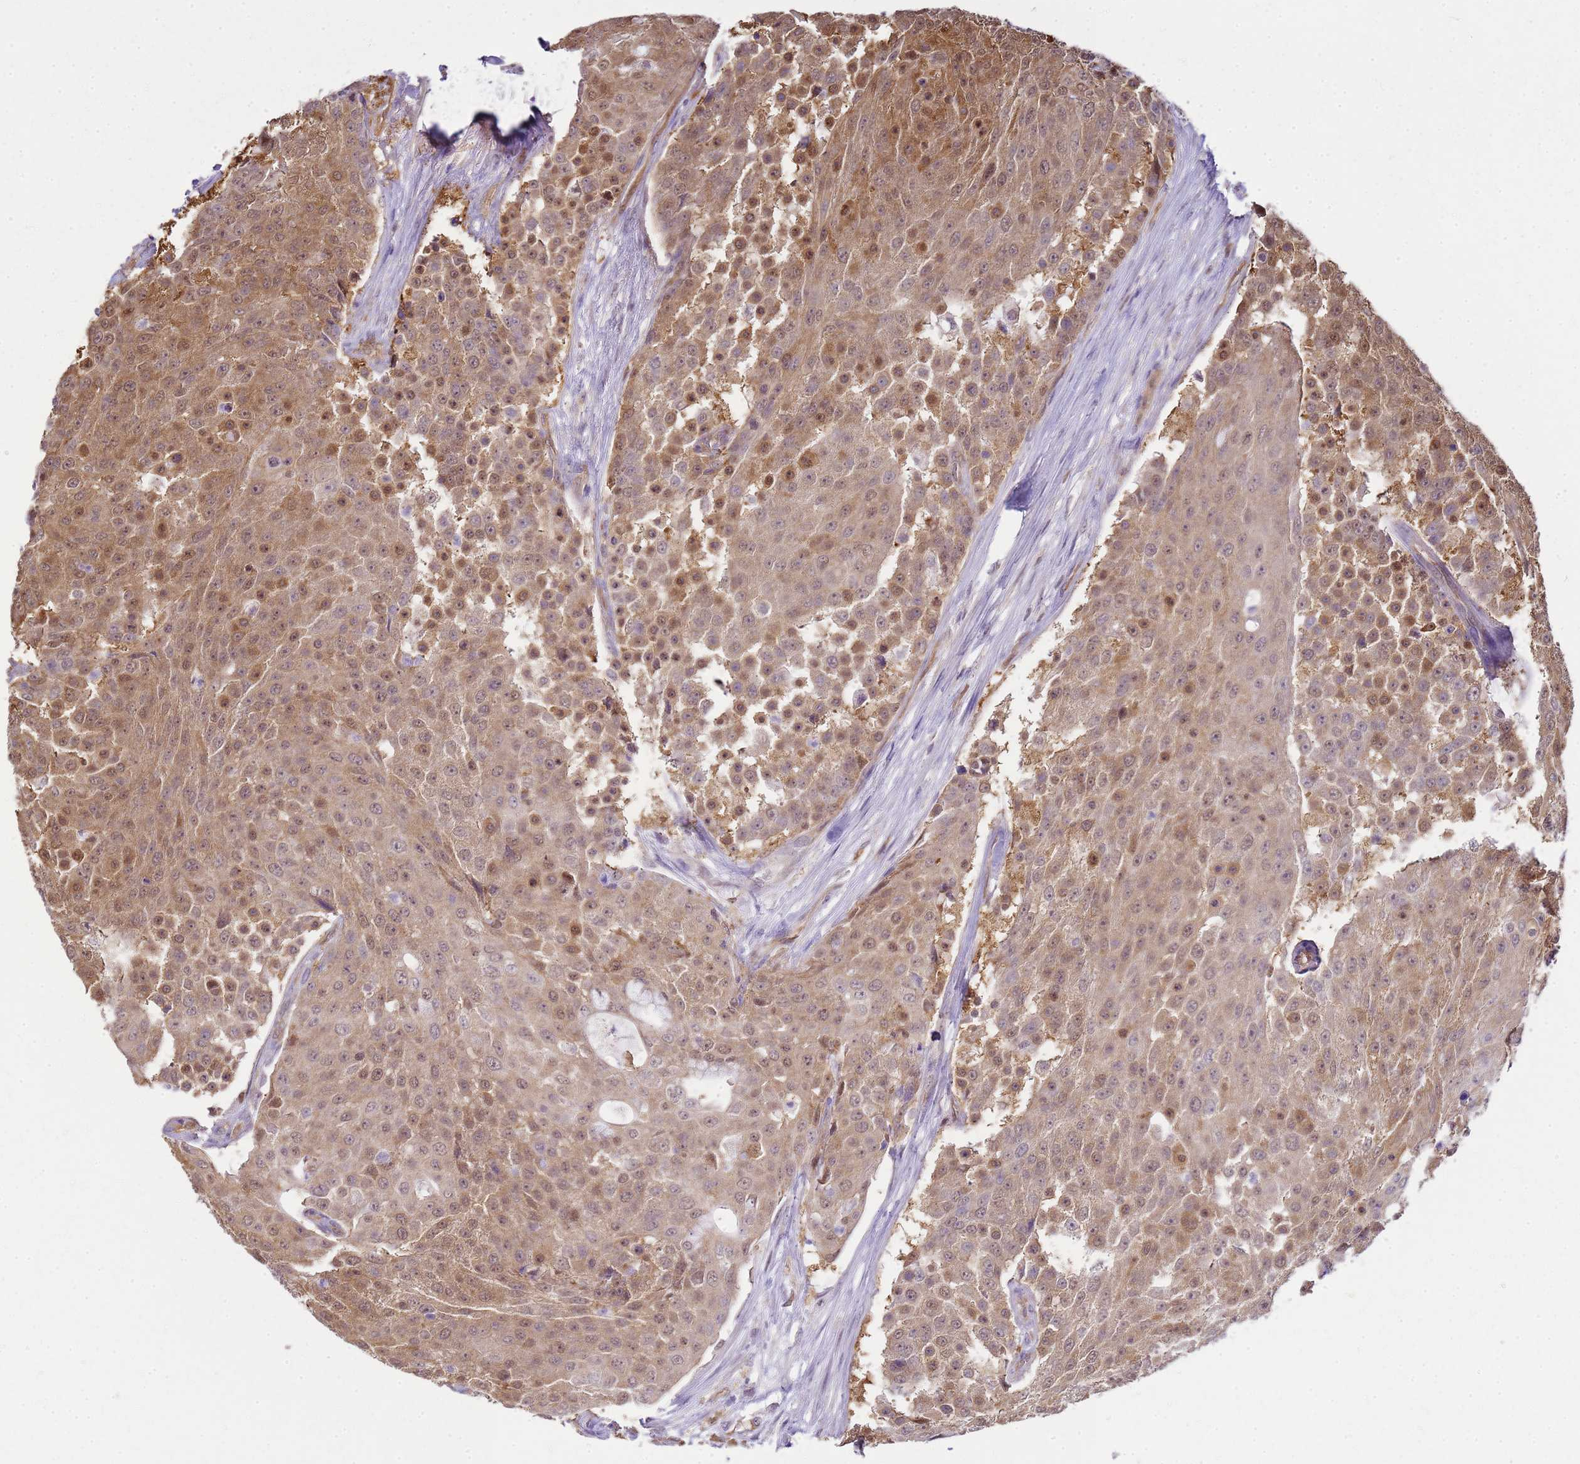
{"staining": {"intensity": "moderate", "quantity": ">75%", "location": "cytoplasmic/membranous,nuclear"}, "tissue": "urothelial cancer", "cell_type": "Tumor cells", "image_type": "cancer", "snomed": [{"axis": "morphology", "description": "Urothelial carcinoma, High grade"}, {"axis": "topography", "description": "Urinary bladder"}], "caption": "Brown immunohistochemical staining in high-grade urothelial carcinoma reveals moderate cytoplasmic/membranous and nuclear expression in approximately >75% of tumor cells. The protein is shown in brown color, while the nuclei are stained blue.", "gene": "YWHAE", "patient": {"sex": "female", "age": 63}}